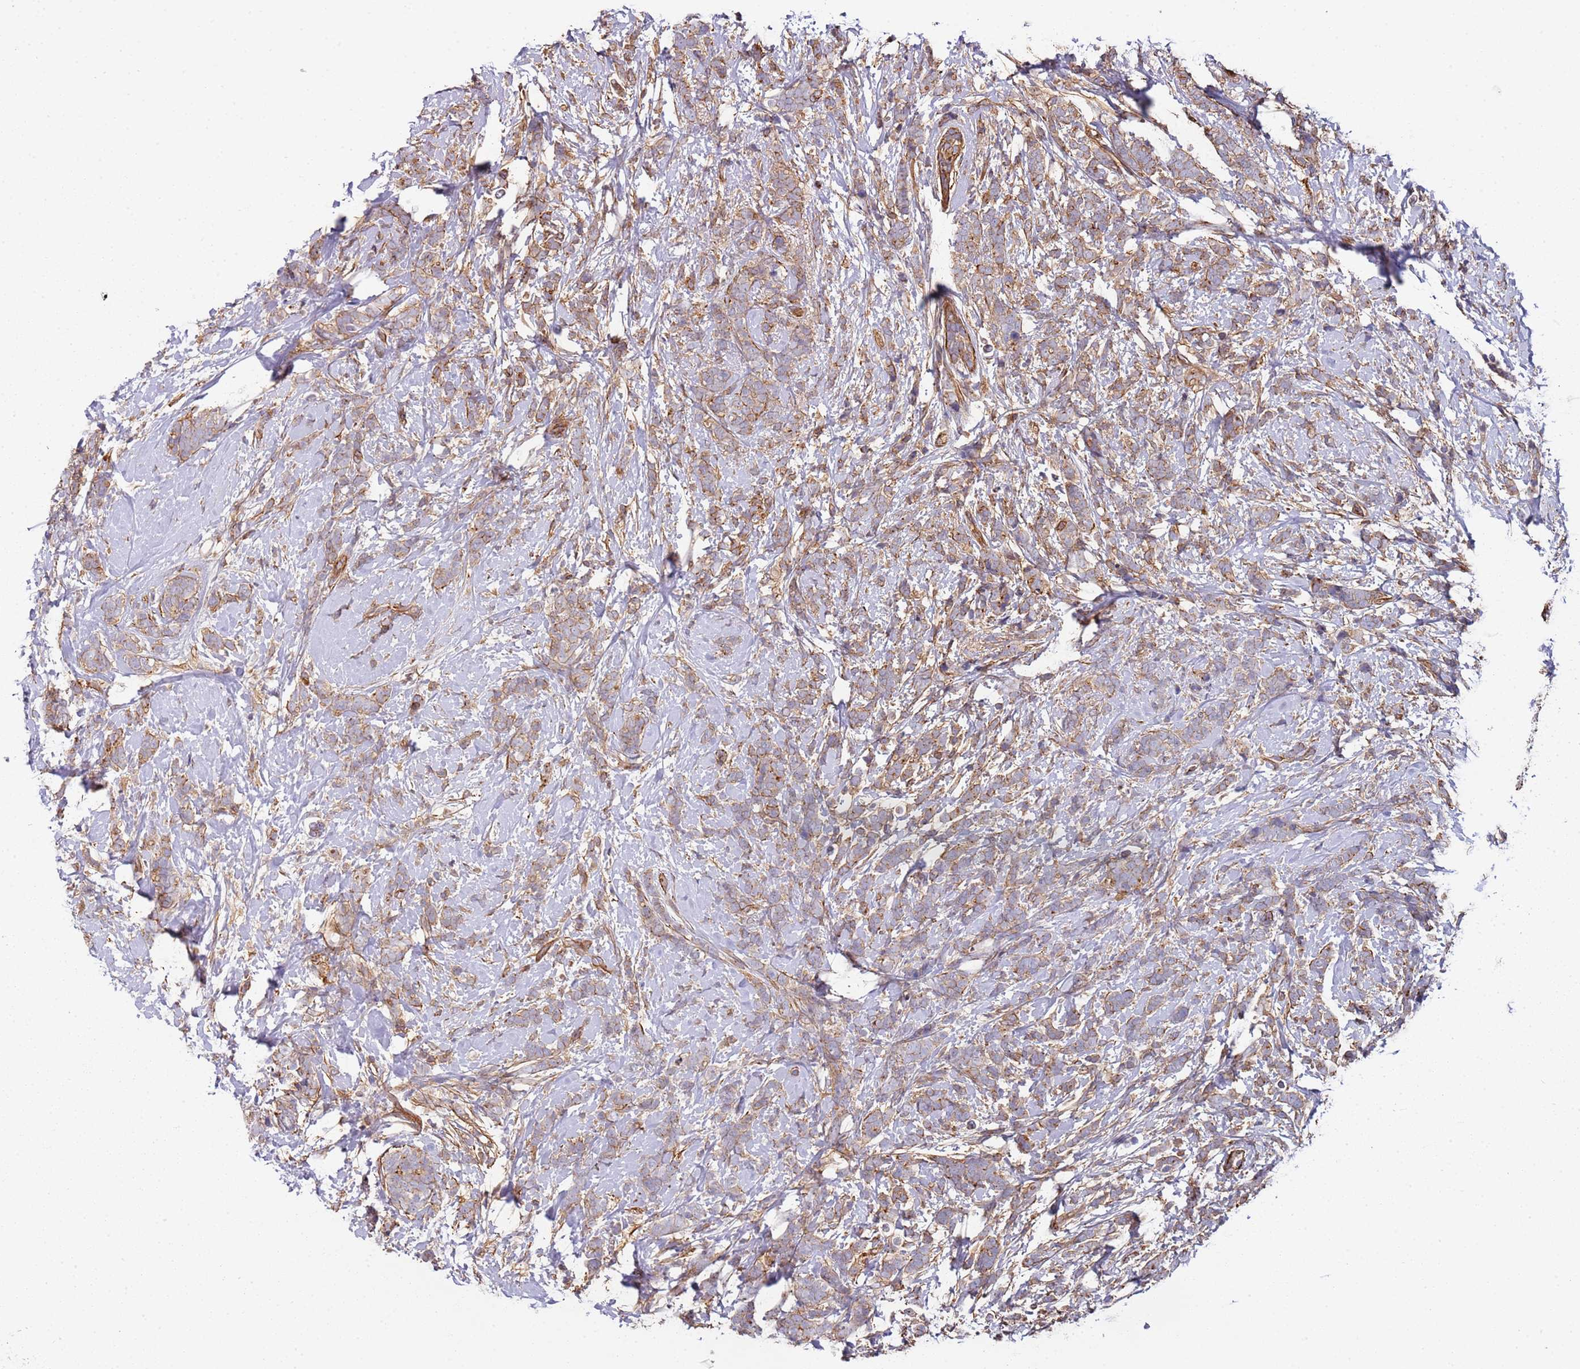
{"staining": {"intensity": "weak", "quantity": "25%-75%", "location": "cytoplasmic/membranous"}, "tissue": "breast cancer", "cell_type": "Tumor cells", "image_type": "cancer", "snomed": [{"axis": "morphology", "description": "Lobular carcinoma"}, {"axis": "topography", "description": "Breast"}], "caption": "A low amount of weak cytoplasmic/membranous expression is identified in about 25%-75% of tumor cells in breast cancer (lobular carcinoma) tissue.", "gene": "CYP2U1", "patient": {"sex": "female", "age": 58}}